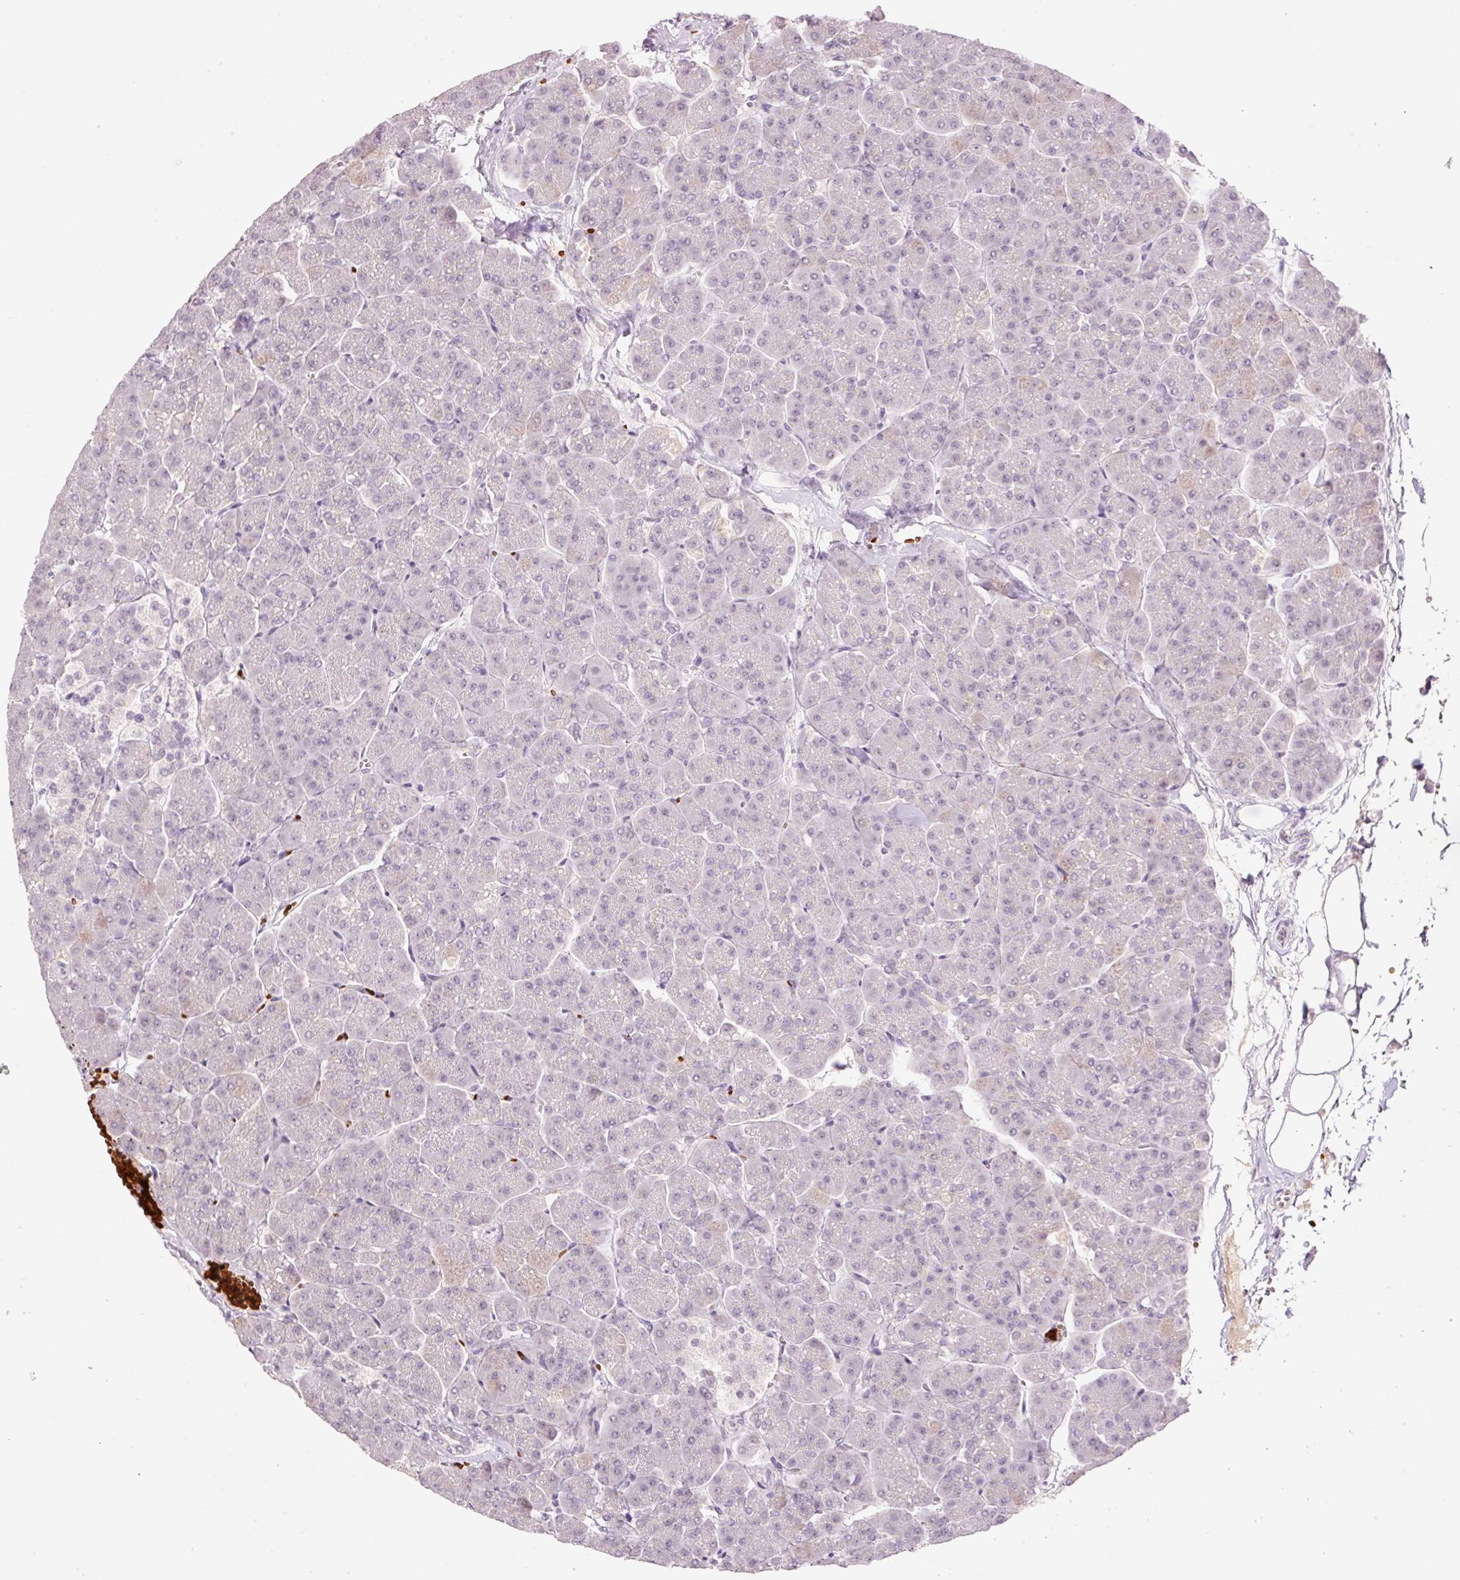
{"staining": {"intensity": "weak", "quantity": "<25%", "location": "cytoplasmic/membranous"}, "tissue": "pancreas", "cell_type": "Exocrine glandular cells", "image_type": "normal", "snomed": [{"axis": "morphology", "description": "Normal tissue, NOS"}, {"axis": "topography", "description": "Pancreas"}, {"axis": "topography", "description": "Peripheral nerve tissue"}], "caption": "This is an immunohistochemistry histopathology image of benign human pancreas. There is no staining in exocrine glandular cells.", "gene": "LY6G6D", "patient": {"sex": "male", "age": 54}}